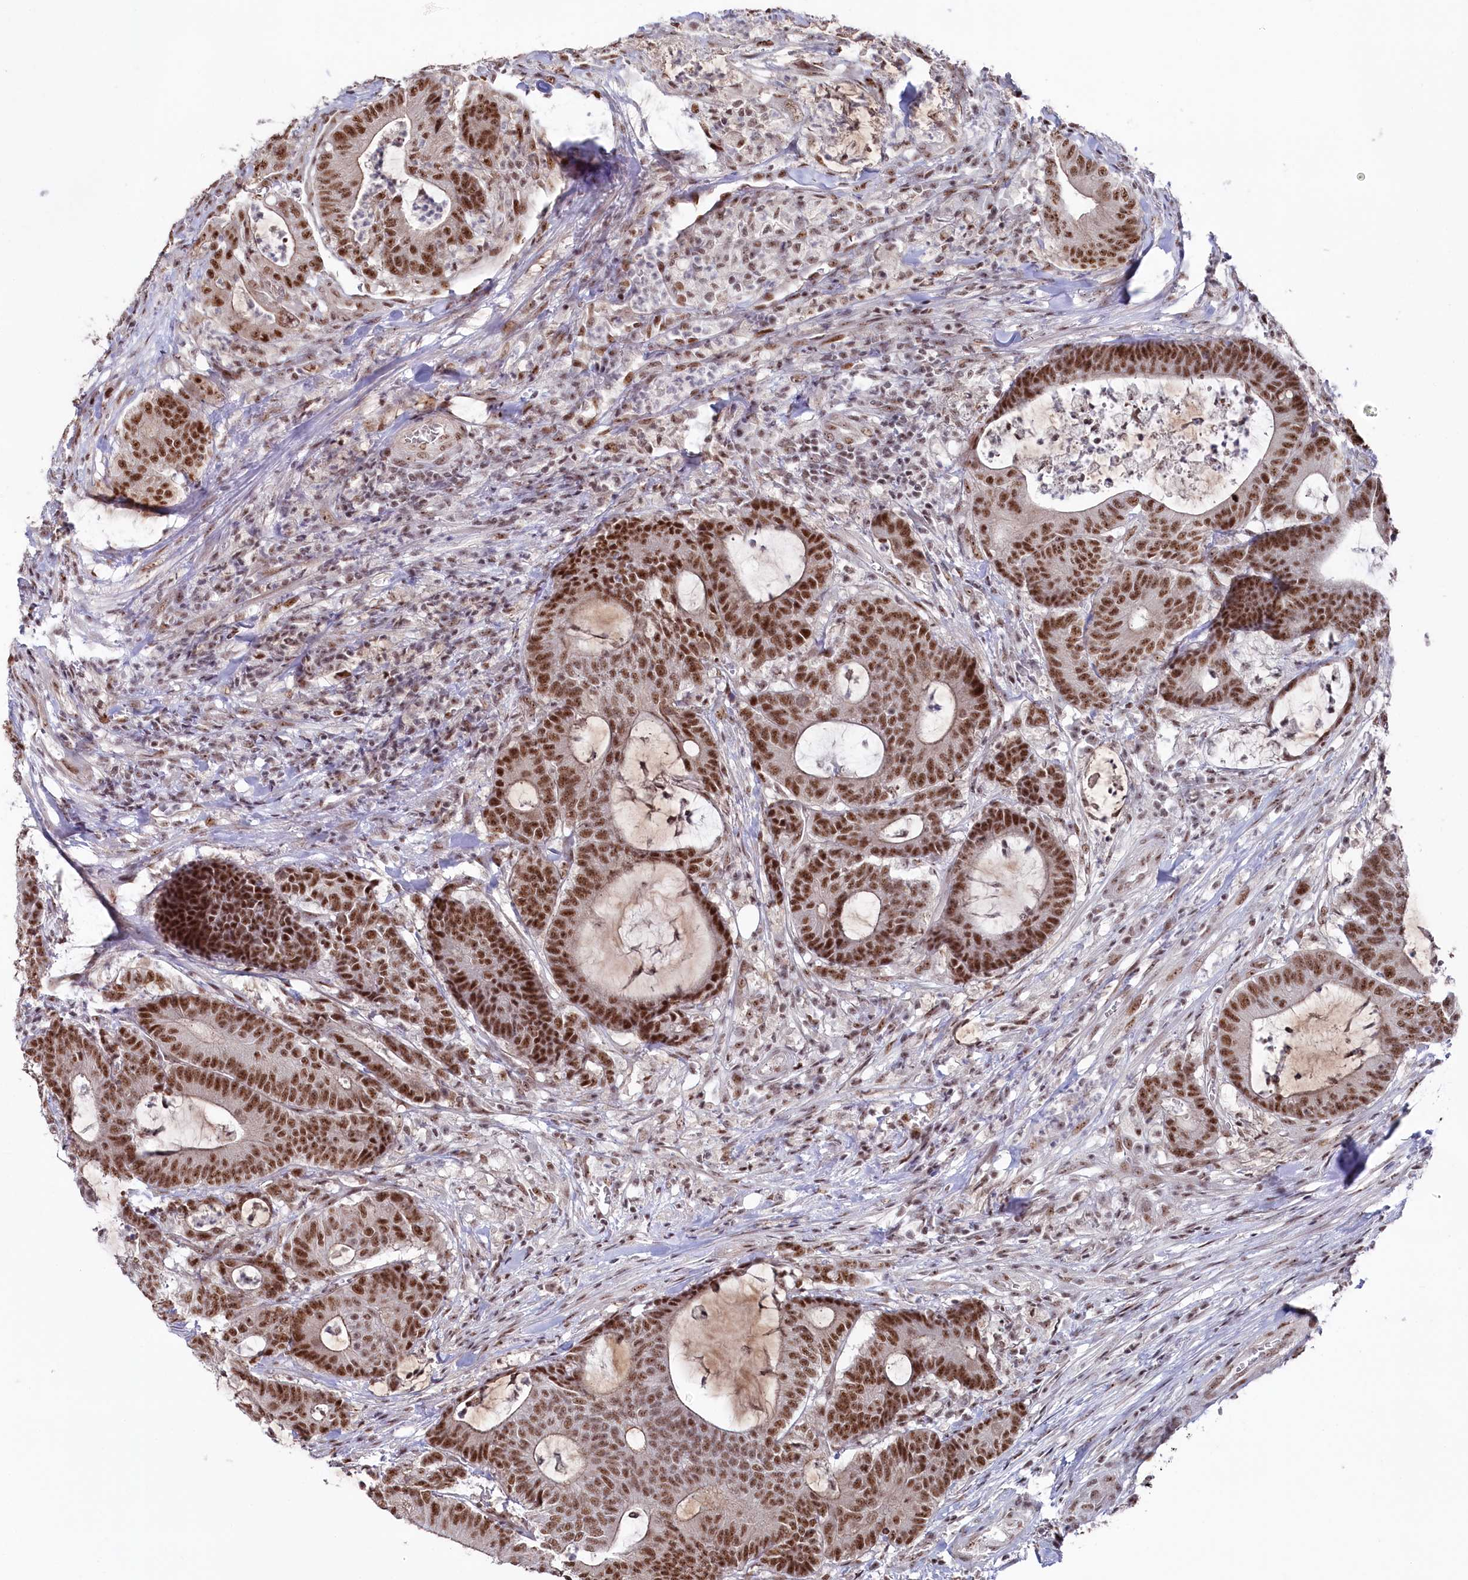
{"staining": {"intensity": "moderate", "quantity": ">75%", "location": "nuclear"}, "tissue": "colorectal cancer", "cell_type": "Tumor cells", "image_type": "cancer", "snomed": [{"axis": "morphology", "description": "Adenocarcinoma, NOS"}, {"axis": "topography", "description": "Colon"}], "caption": "Brown immunohistochemical staining in colorectal cancer (adenocarcinoma) exhibits moderate nuclear positivity in approximately >75% of tumor cells.", "gene": "POLR2H", "patient": {"sex": "female", "age": 84}}